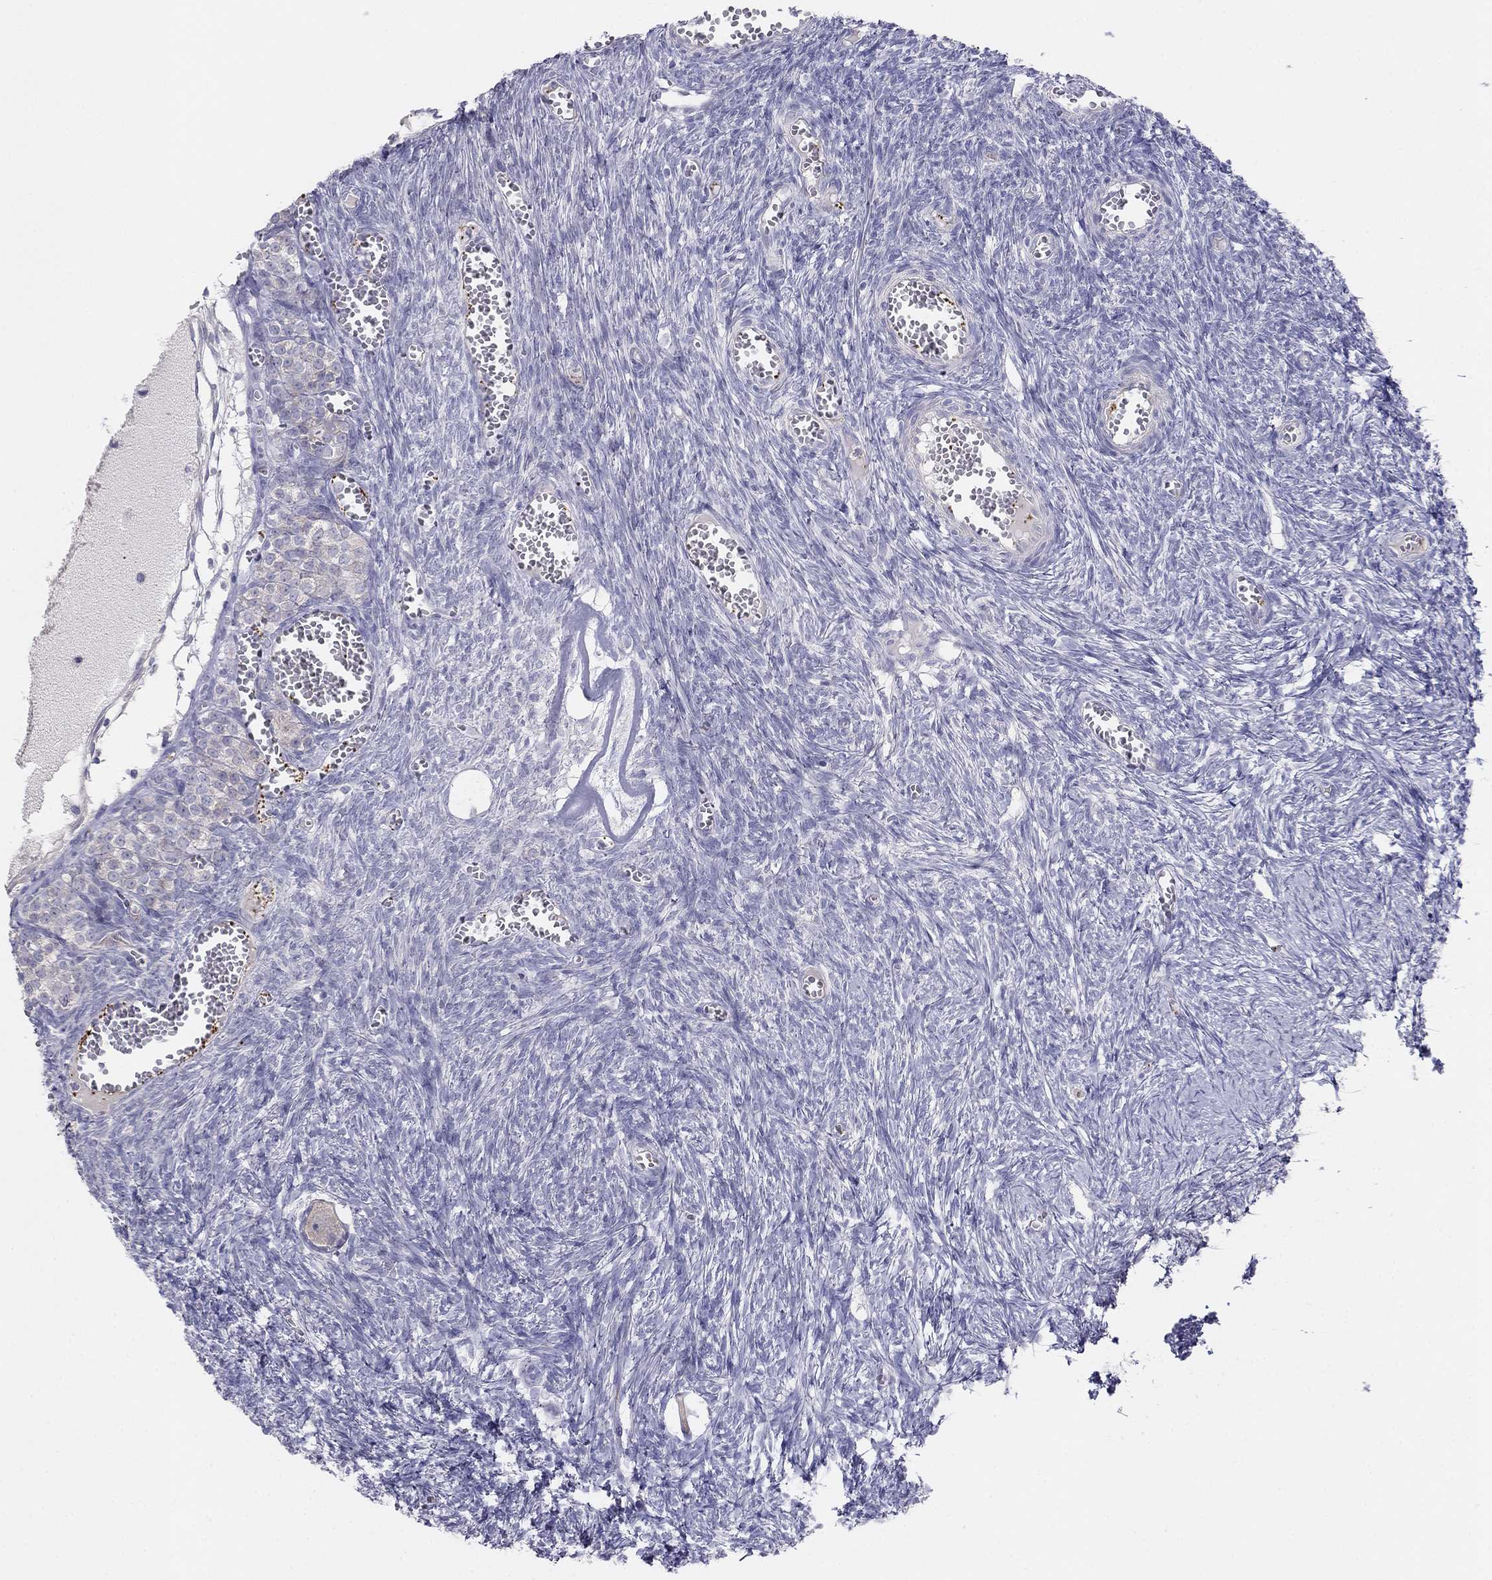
{"staining": {"intensity": "weak", "quantity": "25%-75%", "location": "cytoplasmic/membranous"}, "tissue": "ovary", "cell_type": "Follicle cells", "image_type": "normal", "snomed": [{"axis": "morphology", "description": "Normal tissue, NOS"}, {"axis": "topography", "description": "Ovary"}], "caption": "A histopathology image of human ovary stained for a protein reveals weak cytoplasmic/membranous brown staining in follicle cells. The staining was performed using DAB (3,3'-diaminobenzidine), with brown indicating positive protein expression. Nuclei are stained blue with hematoxylin.", "gene": "MGAT4C", "patient": {"sex": "female", "age": 43}}